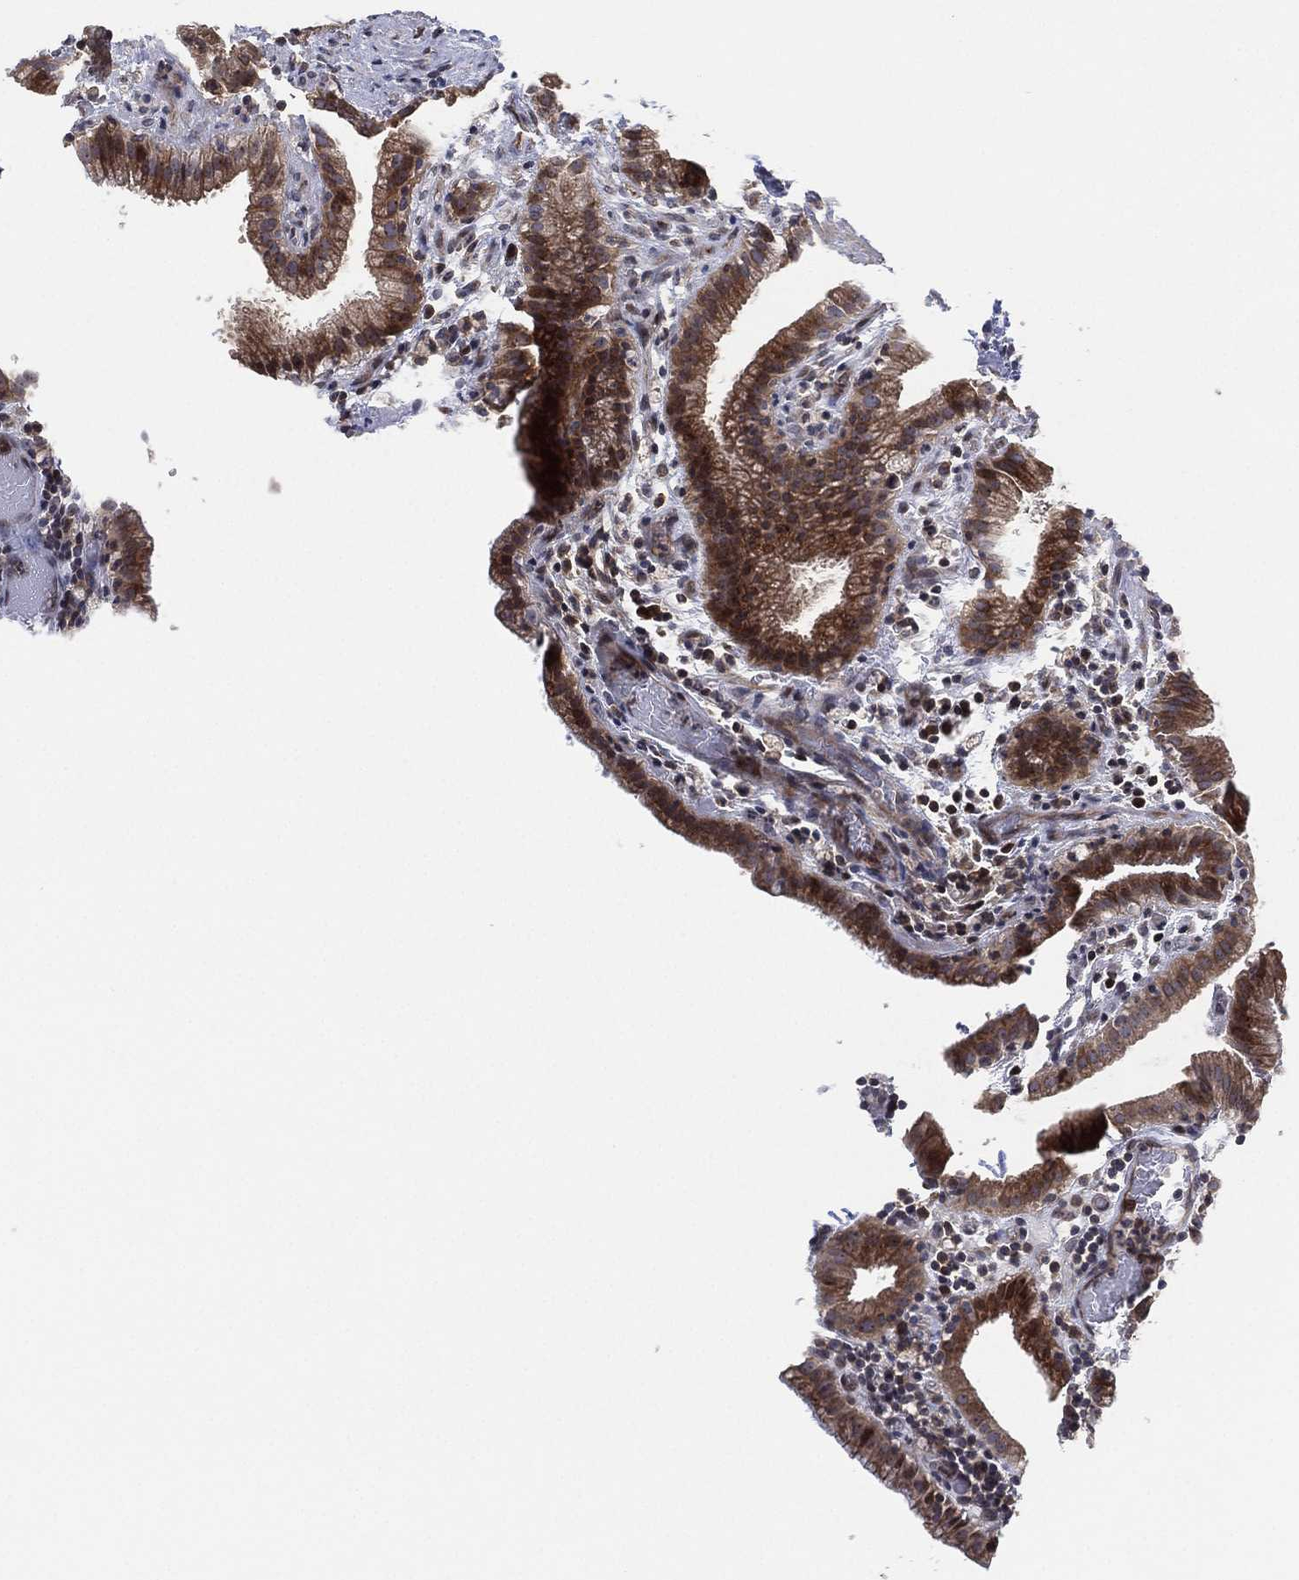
{"staining": {"intensity": "moderate", "quantity": "<25%", "location": "cytoplasmic/membranous"}, "tissue": "gallbladder", "cell_type": "Glandular cells", "image_type": "normal", "snomed": [{"axis": "morphology", "description": "Normal tissue, NOS"}, {"axis": "topography", "description": "Gallbladder"}], "caption": "Gallbladder stained with DAB (3,3'-diaminobenzidine) immunohistochemistry (IHC) reveals low levels of moderate cytoplasmic/membranous positivity in approximately <25% of glandular cells.", "gene": "TMCO1", "patient": {"sex": "male", "age": 62}}